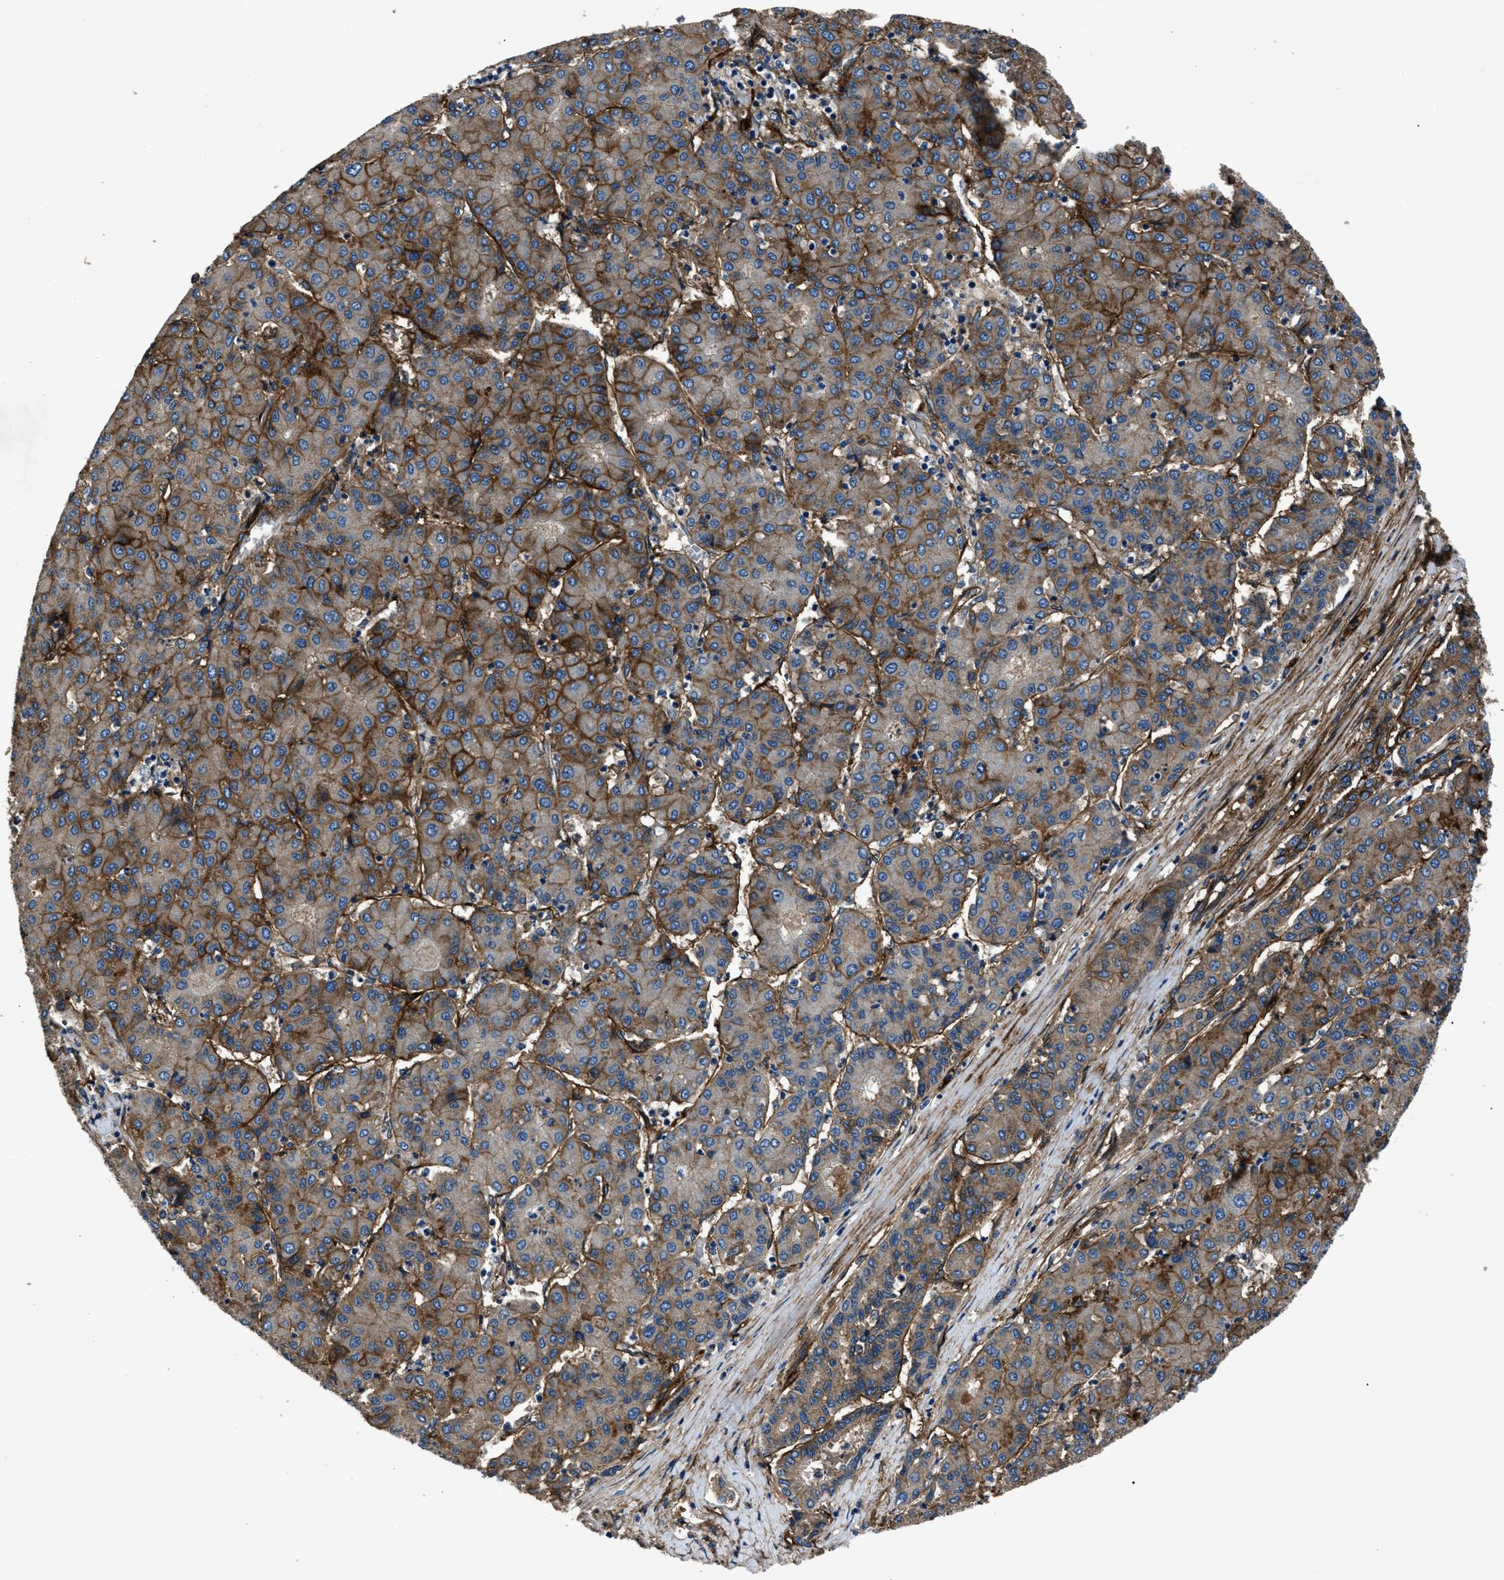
{"staining": {"intensity": "moderate", "quantity": ">75%", "location": "cytoplasmic/membranous"}, "tissue": "liver cancer", "cell_type": "Tumor cells", "image_type": "cancer", "snomed": [{"axis": "morphology", "description": "Carcinoma, Hepatocellular, NOS"}, {"axis": "topography", "description": "Liver"}], "caption": "The photomicrograph shows immunohistochemical staining of liver cancer (hepatocellular carcinoma). There is moderate cytoplasmic/membranous staining is appreciated in about >75% of tumor cells.", "gene": "CD276", "patient": {"sex": "male", "age": 65}}